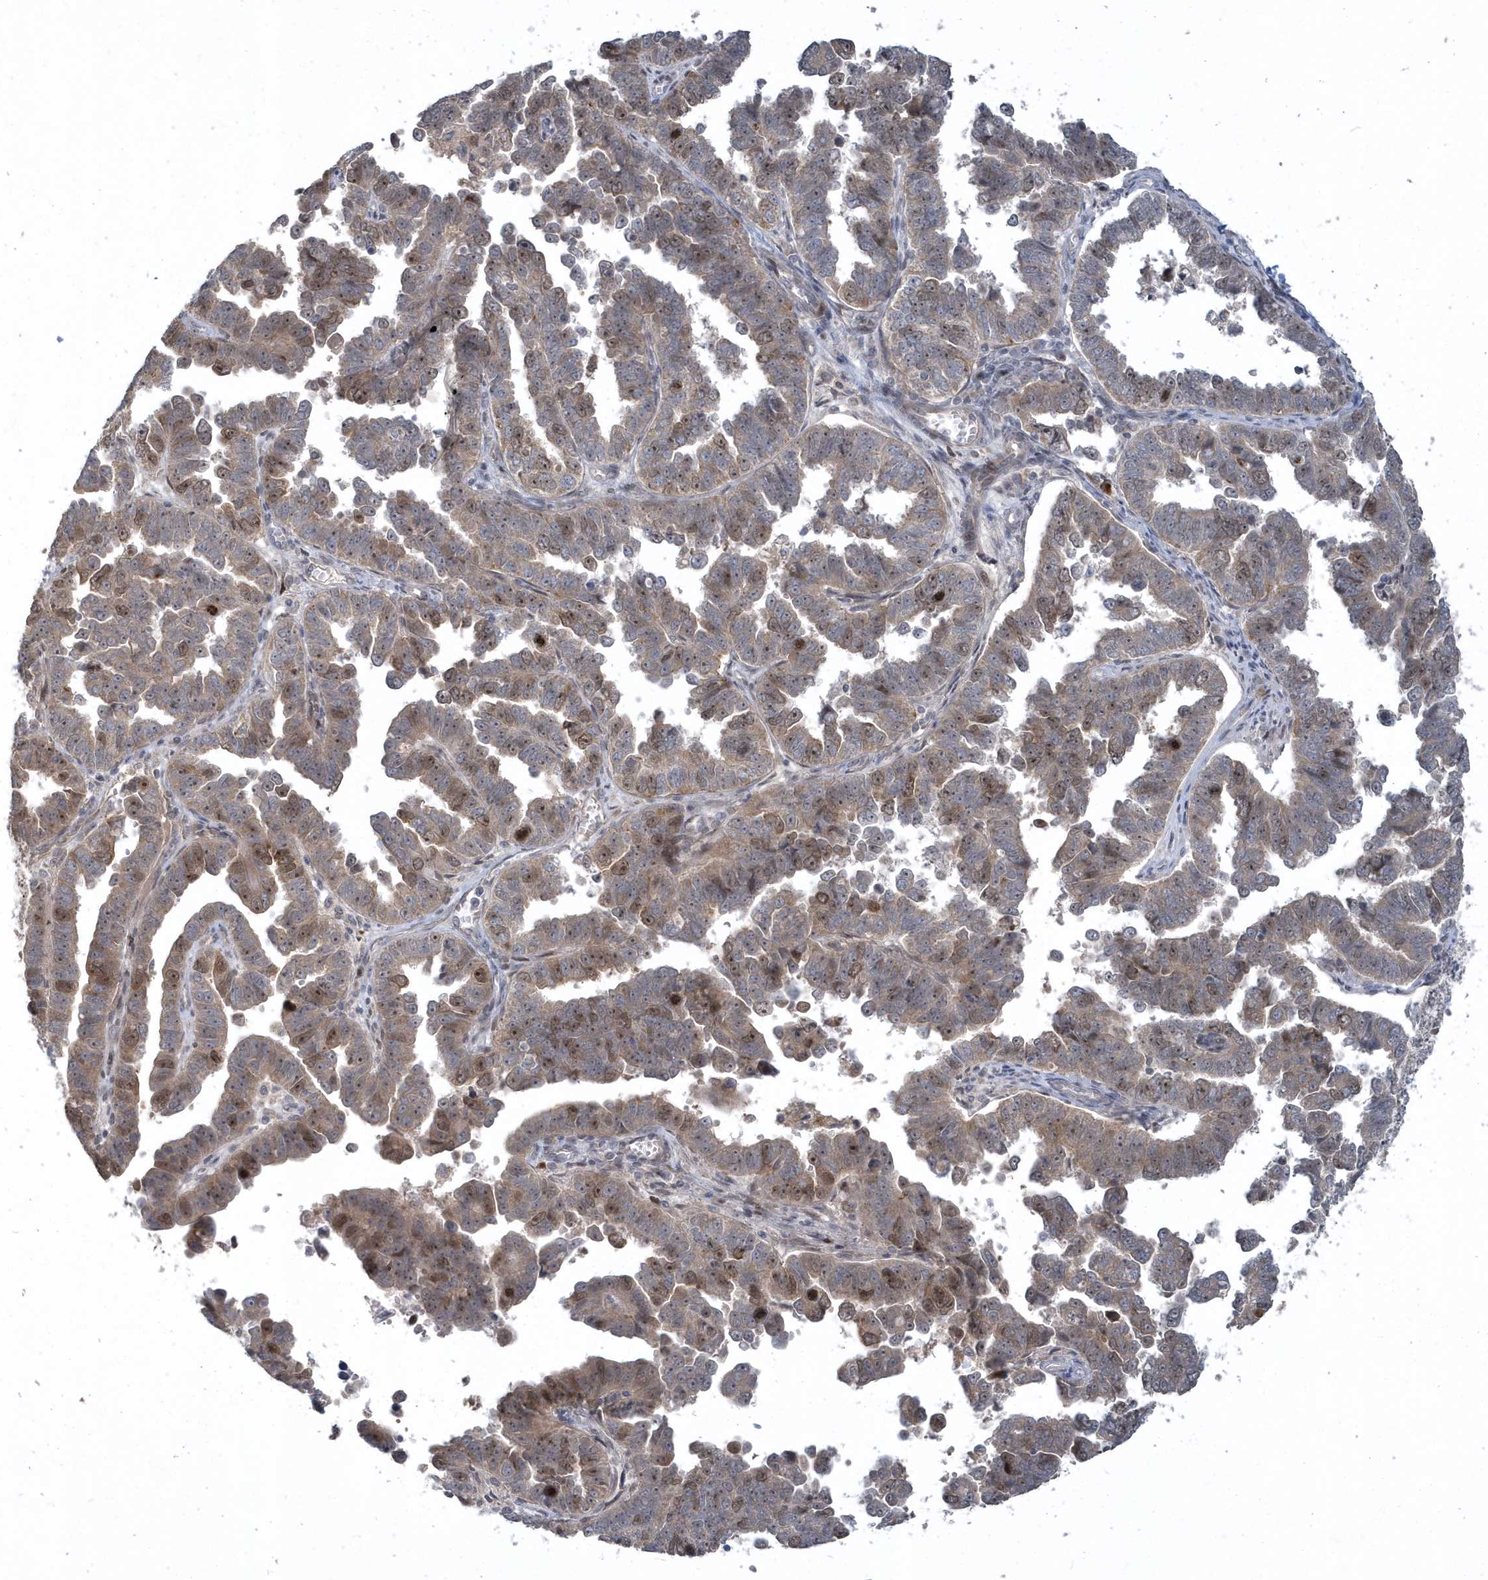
{"staining": {"intensity": "moderate", "quantity": "25%-75%", "location": "nuclear"}, "tissue": "endometrial cancer", "cell_type": "Tumor cells", "image_type": "cancer", "snomed": [{"axis": "morphology", "description": "Adenocarcinoma, NOS"}, {"axis": "topography", "description": "Endometrium"}], "caption": "Endometrial adenocarcinoma stained for a protein demonstrates moderate nuclear positivity in tumor cells.", "gene": "TRAIP", "patient": {"sex": "female", "age": 75}}